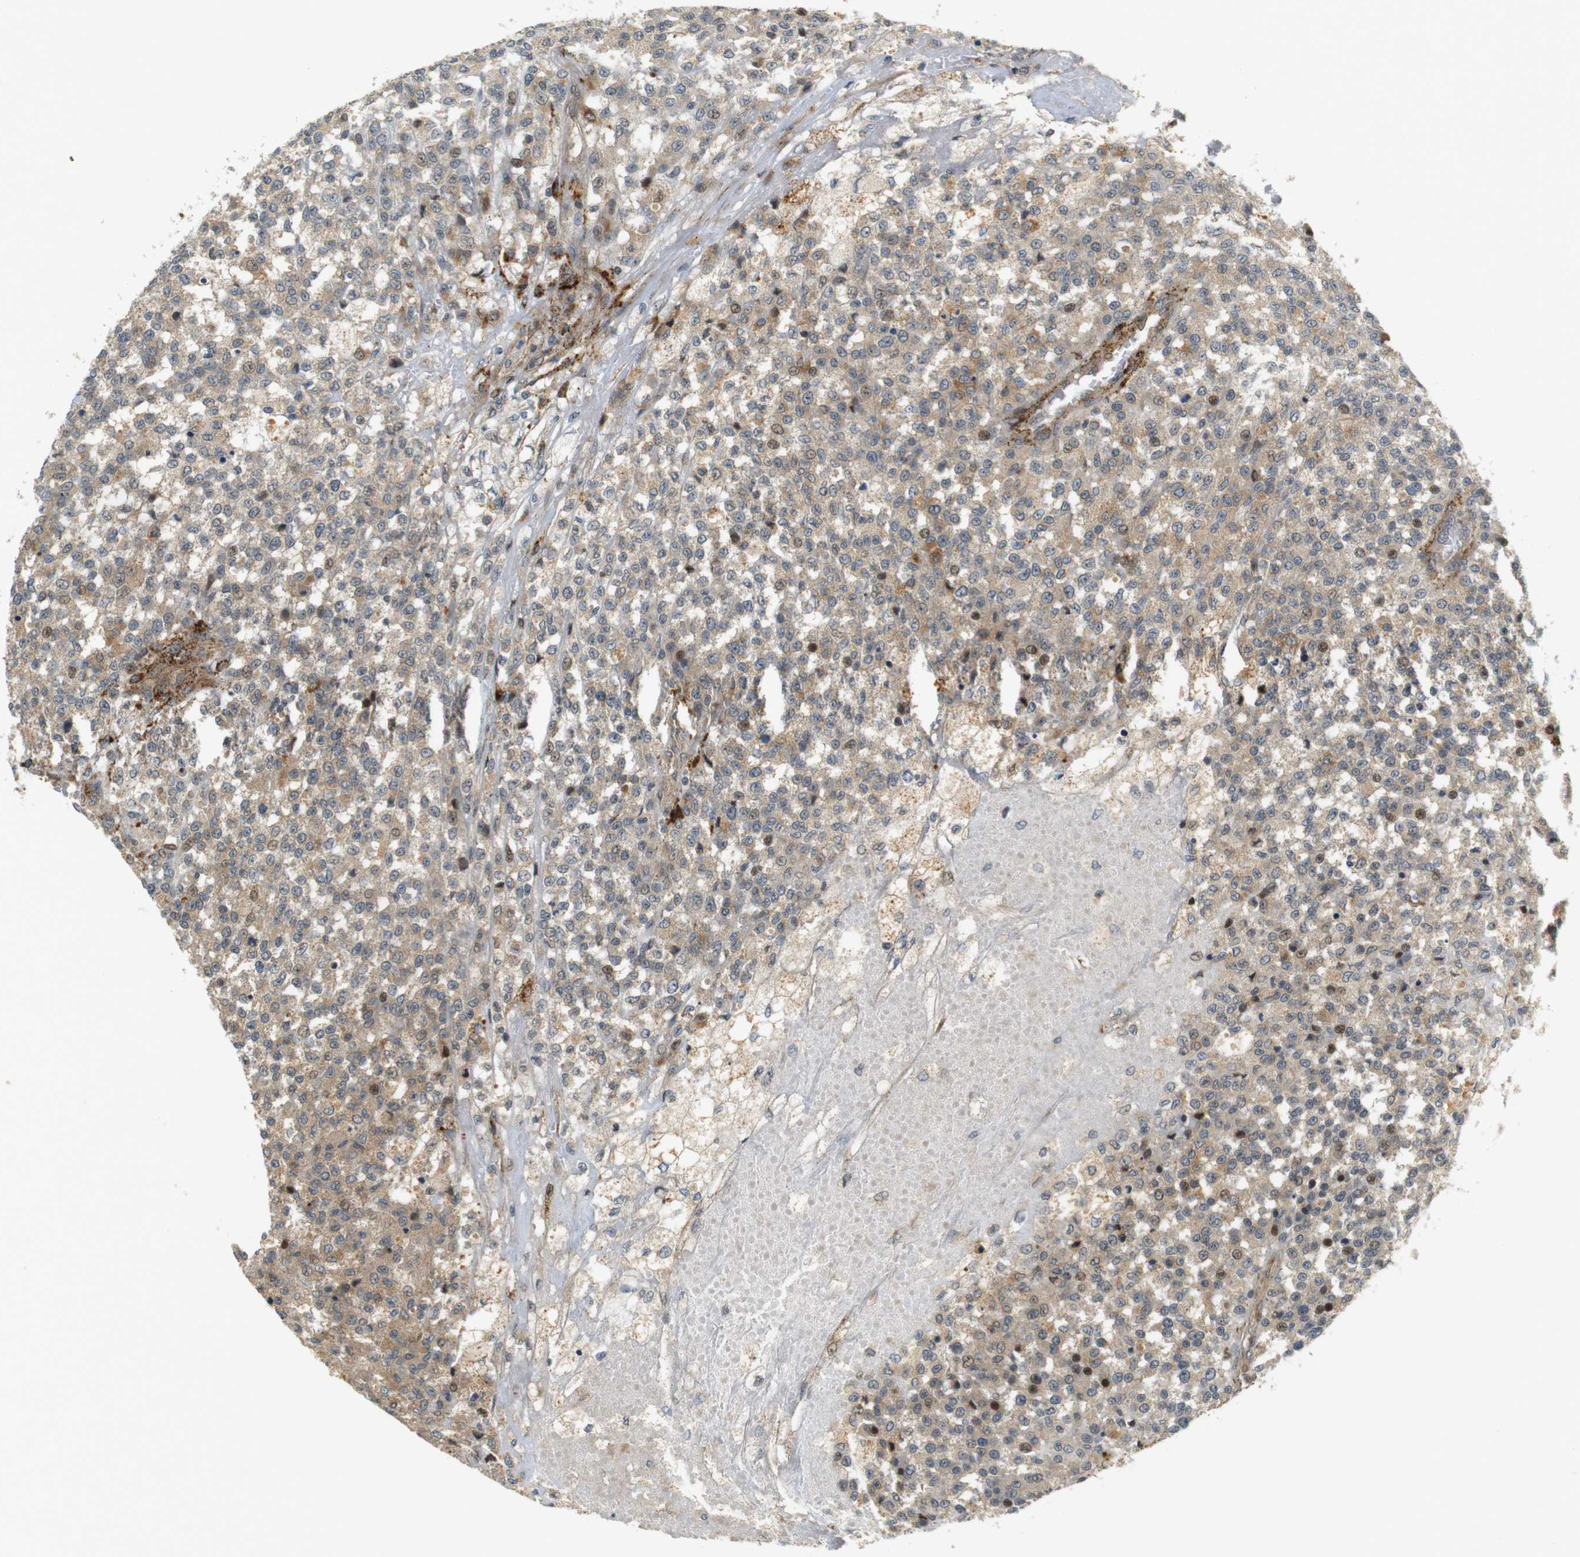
{"staining": {"intensity": "moderate", "quantity": "25%-75%", "location": "cytoplasmic/membranous"}, "tissue": "testis cancer", "cell_type": "Tumor cells", "image_type": "cancer", "snomed": [{"axis": "morphology", "description": "Seminoma, NOS"}, {"axis": "topography", "description": "Testis"}], "caption": "Immunohistochemical staining of seminoma (testis) displays moderate cytoplasmic/membranous protein expression in approximately 25%-75% of tumor cells.", "gene": "TSPAN9", "patient": {"sex": "male", "age": 59}}